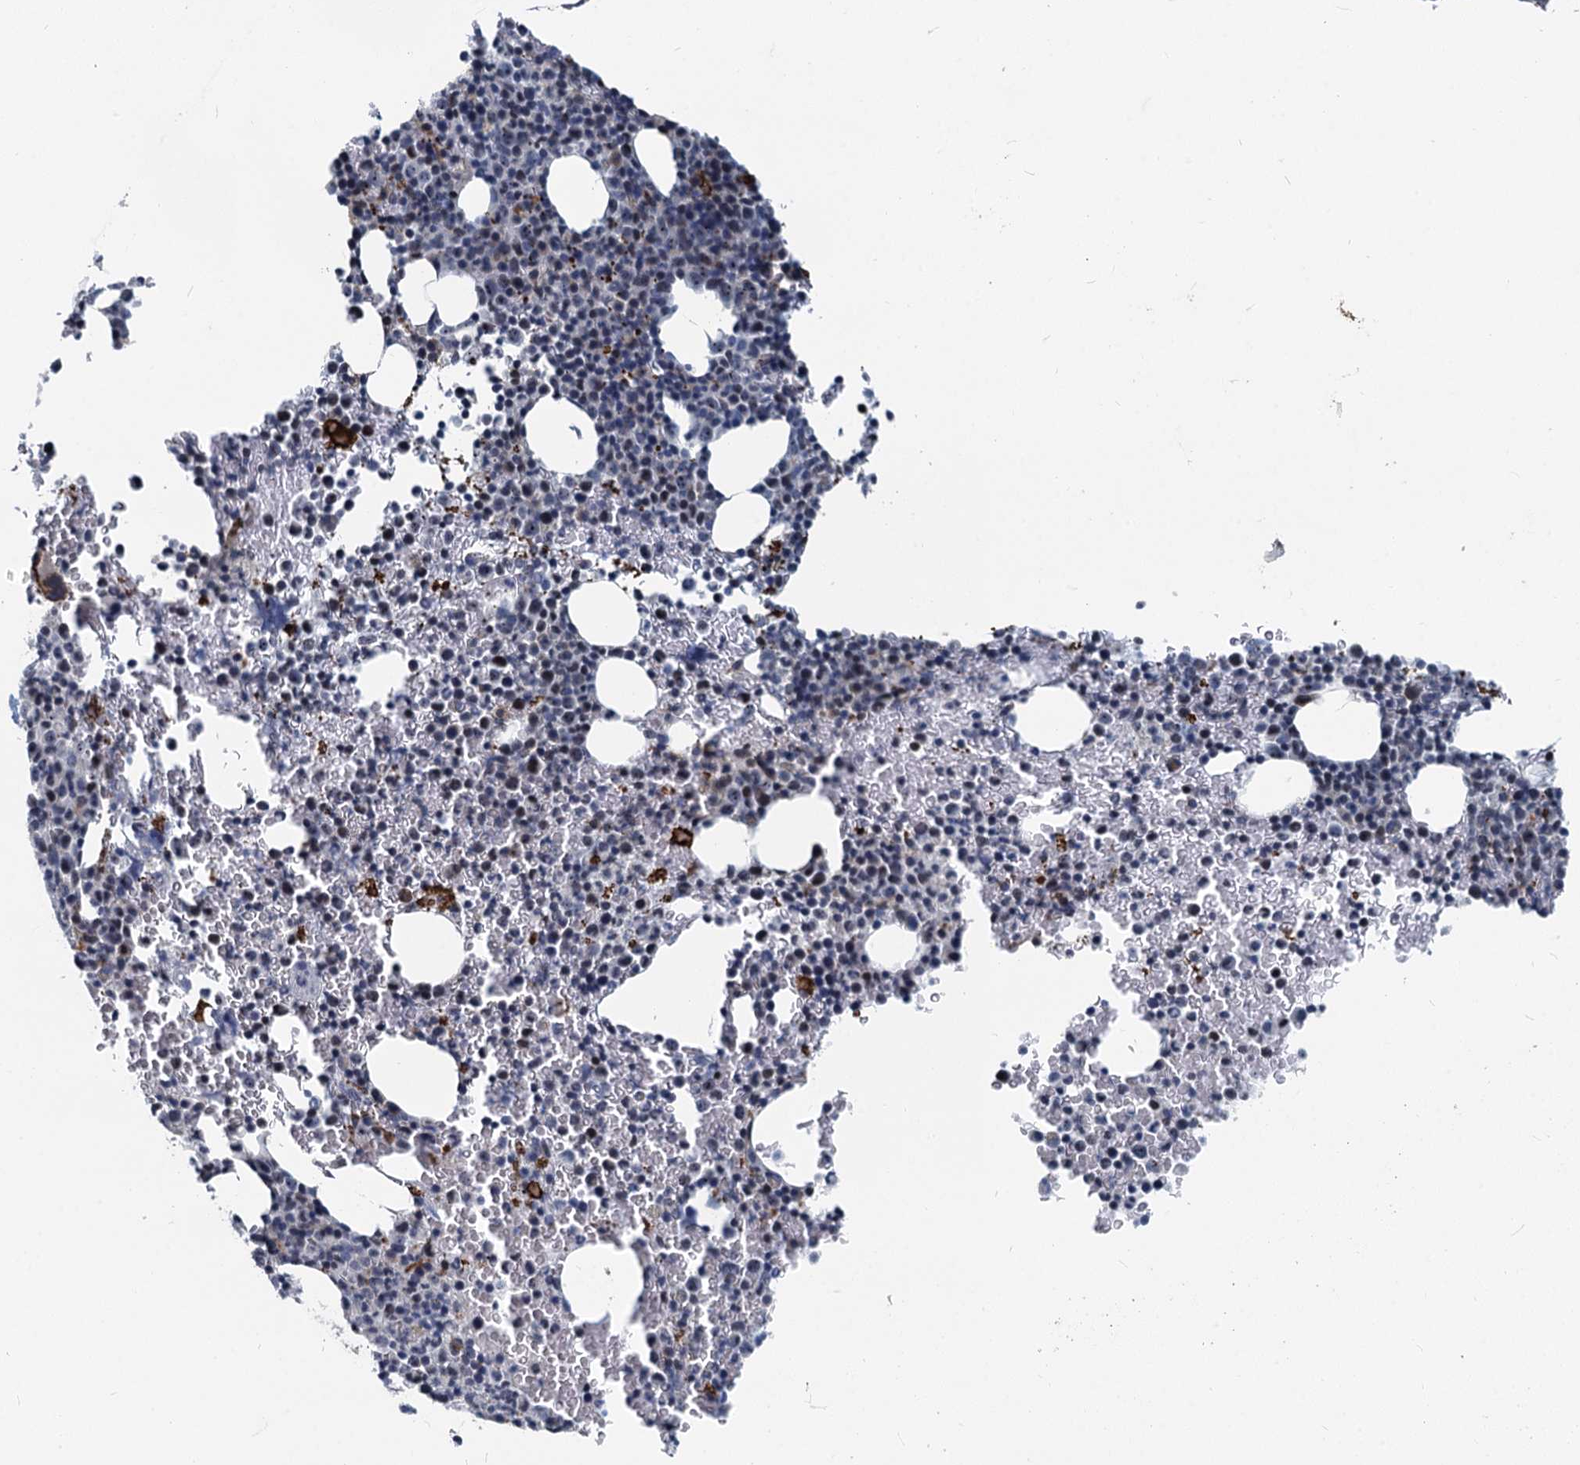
{"staining": {"intensity": "weak", "quantity": "<25%", "location": "cytoplasmic/membranous"}, "tissue": "bone marrow", "cell_type": "Hematopoietic cells", "image_type": "normal", "snomed": [{"axis": "morphology", "description": "Normal tissue, NOS"}, {"axis": "topography", "description": "Bone marrow"}], "caption": "Immunohistochemical staining of unremarkable human bone marrow shows no significant expression in hematopoietic cells. Brightfield microscopy of IHC stained with DAB (brown) and hematoxylin (blue), captured at high magnification.", "gene": "ASXL3", "patient": {"sex": "female", "age": 54}}